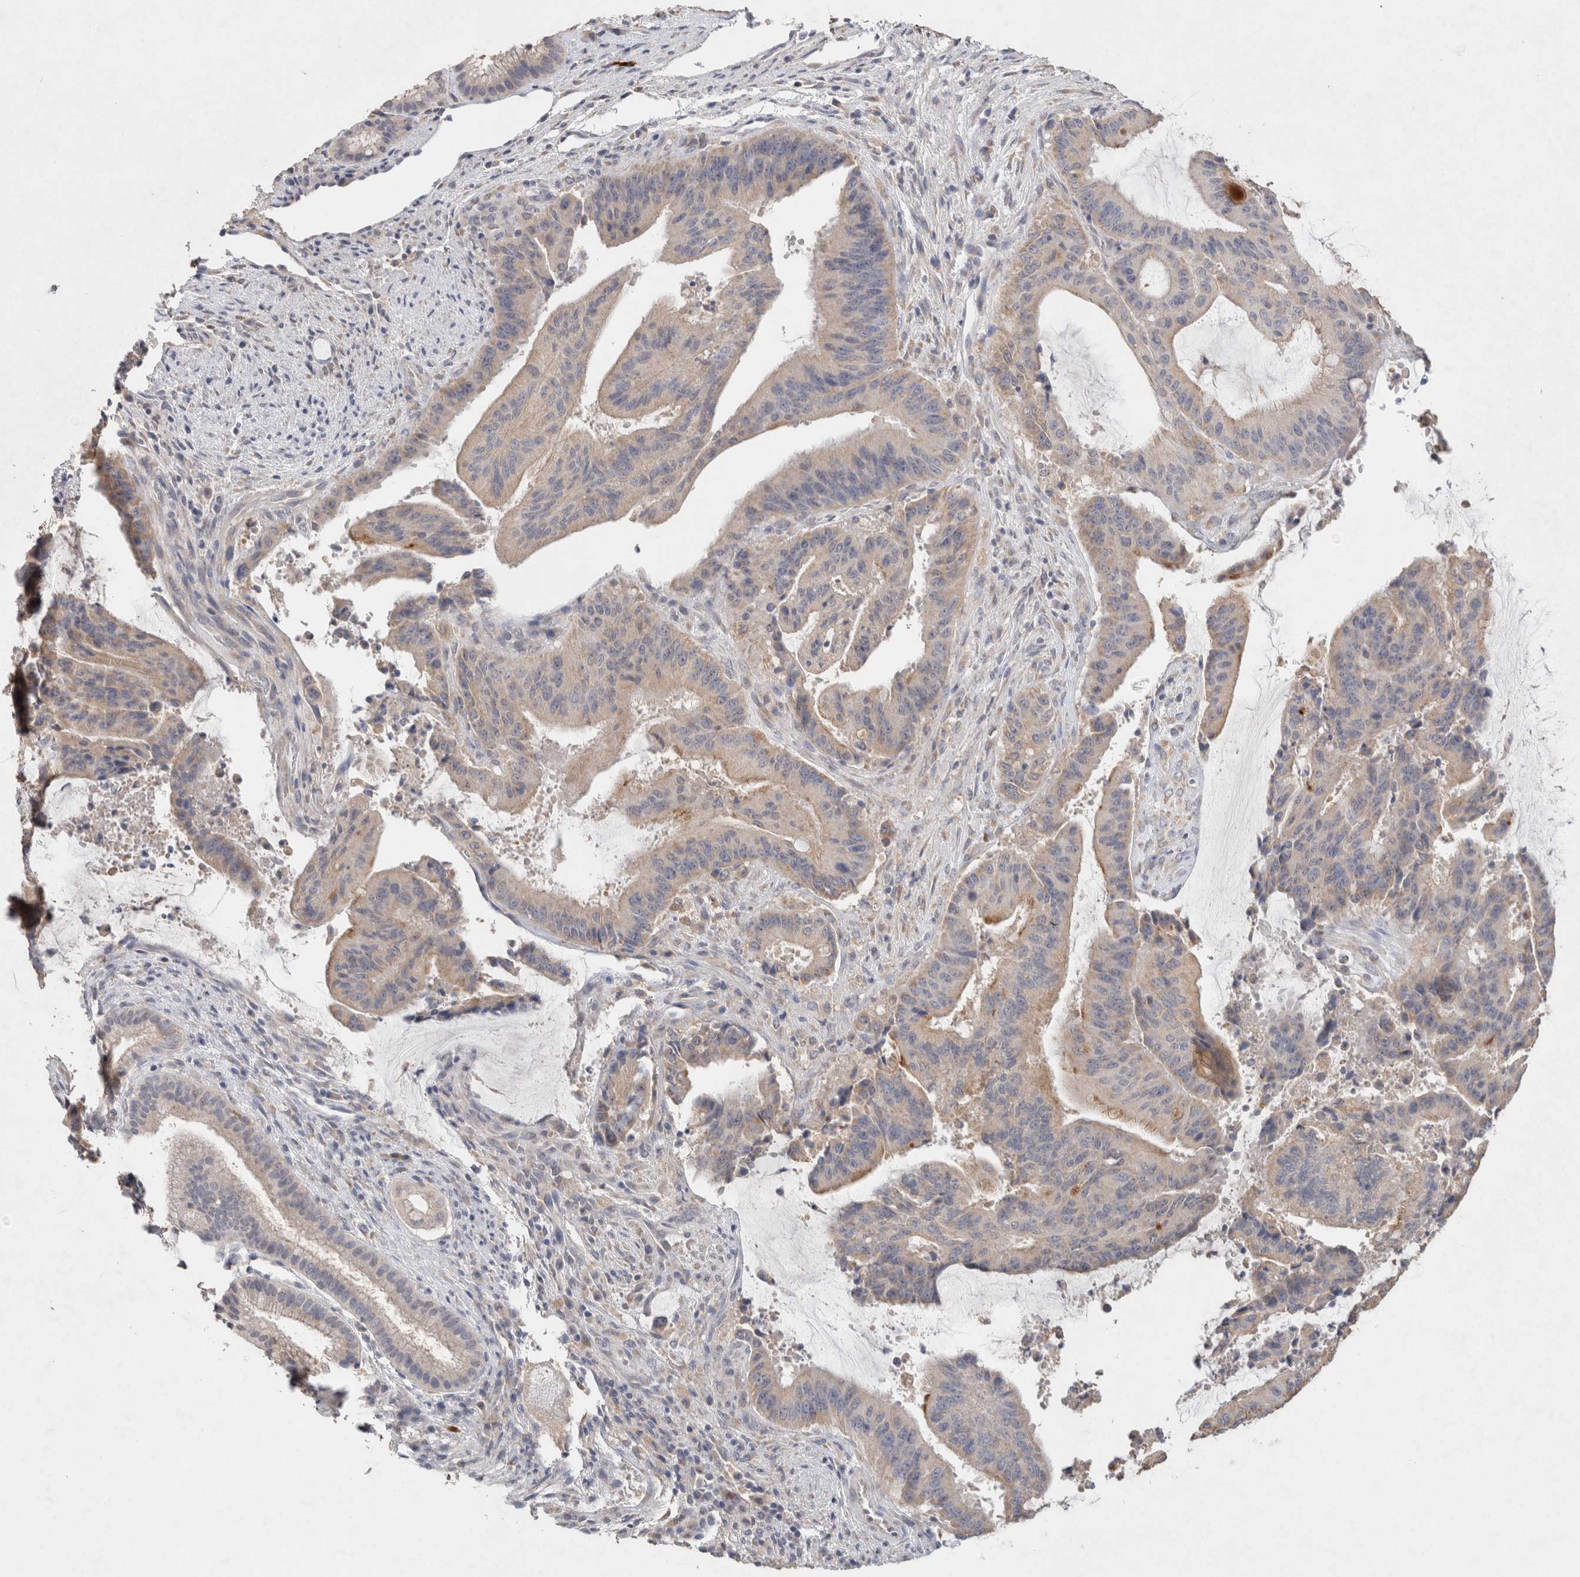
{"staining": {"intensity": "weak", "quantity": "<25%", "location": "cytoplasmic/membranous"}, "tissue": "liver cancer", "cell_type": "Tumor cells", "image_type": "cancer", "snomed": [{"axis": "morphology", "description": "Normal tissue, NOS"}, {"axis": "morphology", "description": "Cholangiocarcinoma"}, {"axis": "topography", "description": "Liver"}, {"axis": "topography", "description": "Peripheral nerve tissue"}], "caption": "Immunohistochemistry (IHC) of human liver cancer (cholangiocarcinoma) exhibits no positivity in tumor cells.", "gene": "RAB14", "patient": {"sex": "female", "age": 73}}